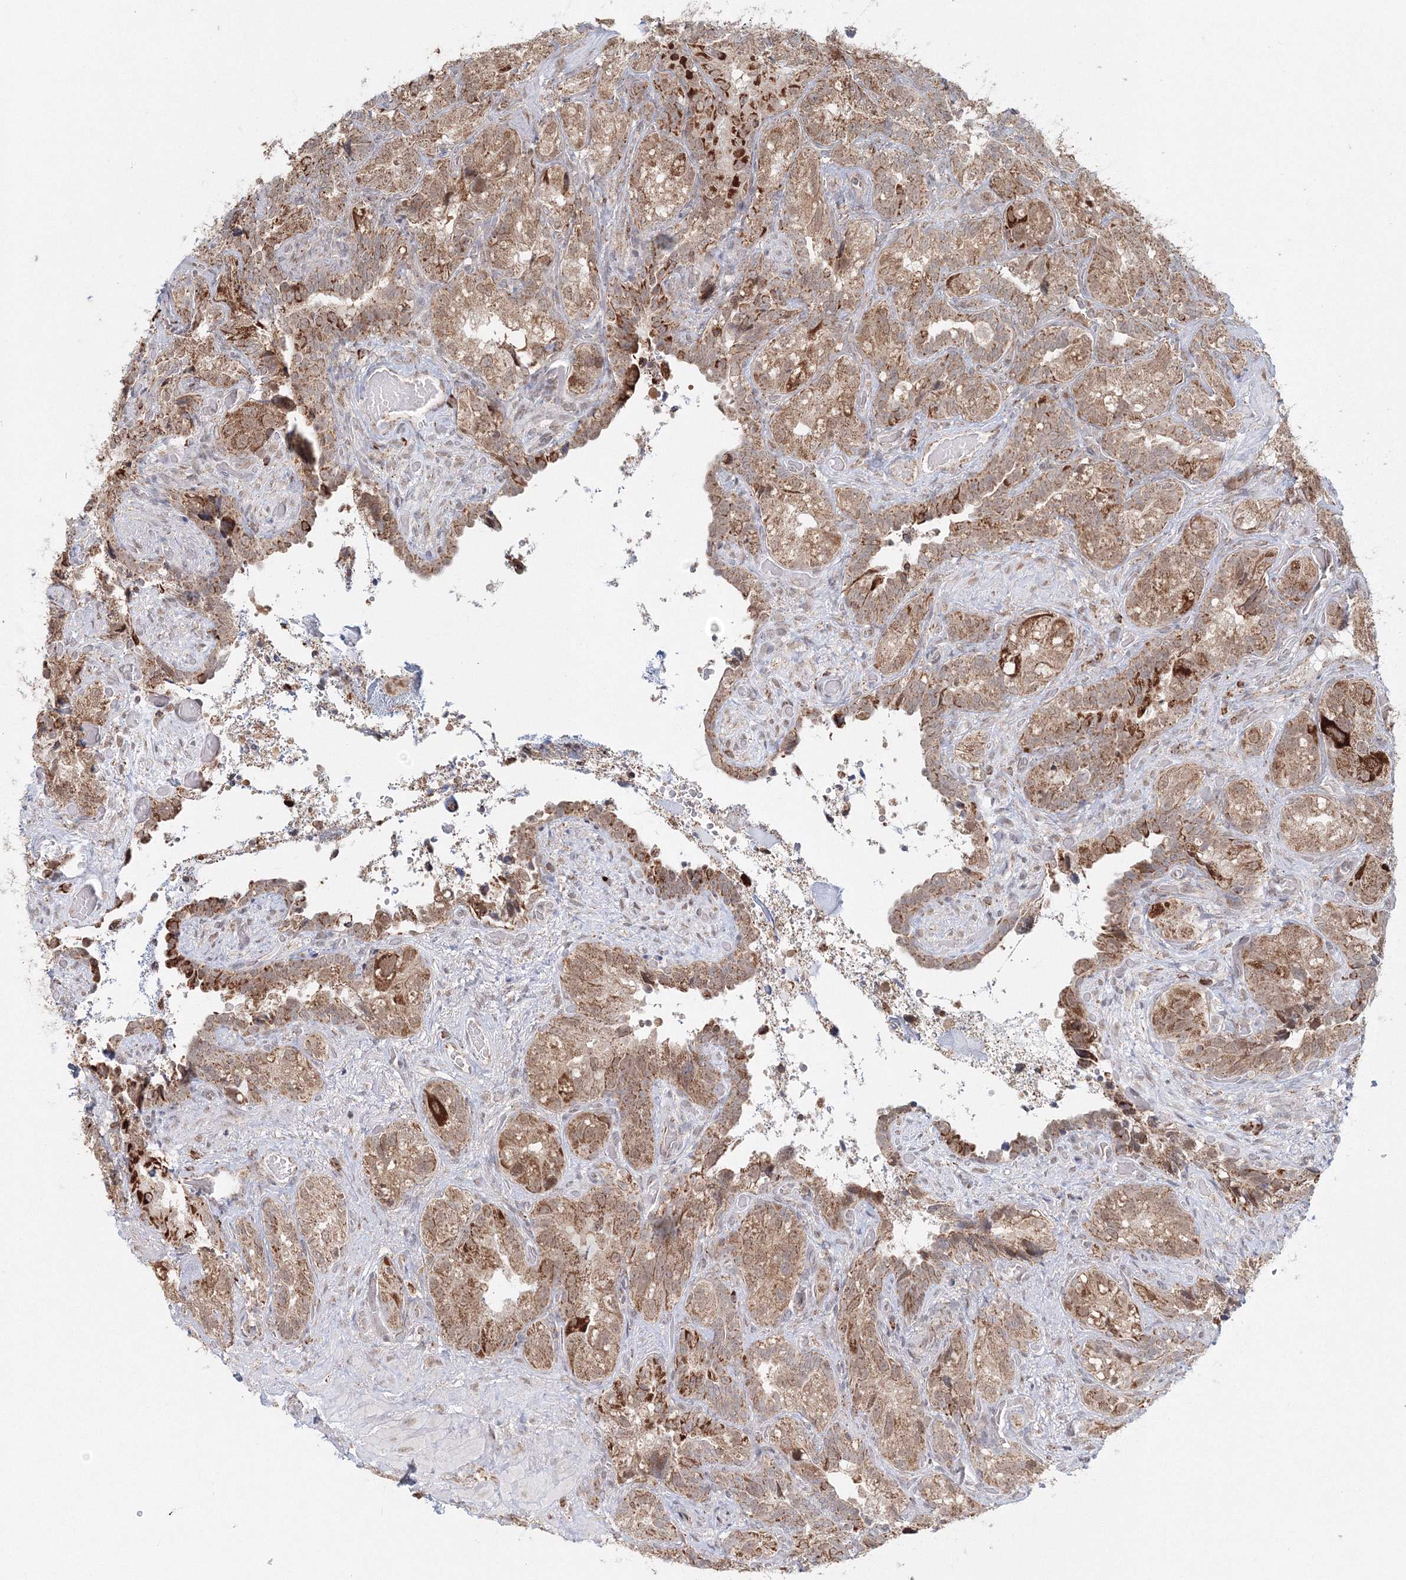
{"staining": {"intensity": "moderate", "quantity": ">75%", "location": "cytoplasmic/membranous,nuclear"}, "tissue": "seminal vesicle", "cell_type": "Glandular cells", "image_type": "normal", "snomed": [{"axis": "morphology", "description": "Normal tissue, NOS"}, {"axis": "topography", "description": "Seminal veicle"}, {"axis": "topography", "description": "Peripheral nerve tissue"}], "caption": "Brown immunohistochemical staining in normal seminal vesicle exhibits moderate cytoplasmic/membranous,nuclear expression in approximately >75% of glandular cells.", "gene": "PSMD6", "patient": {"sex": "male", "age": 67}}